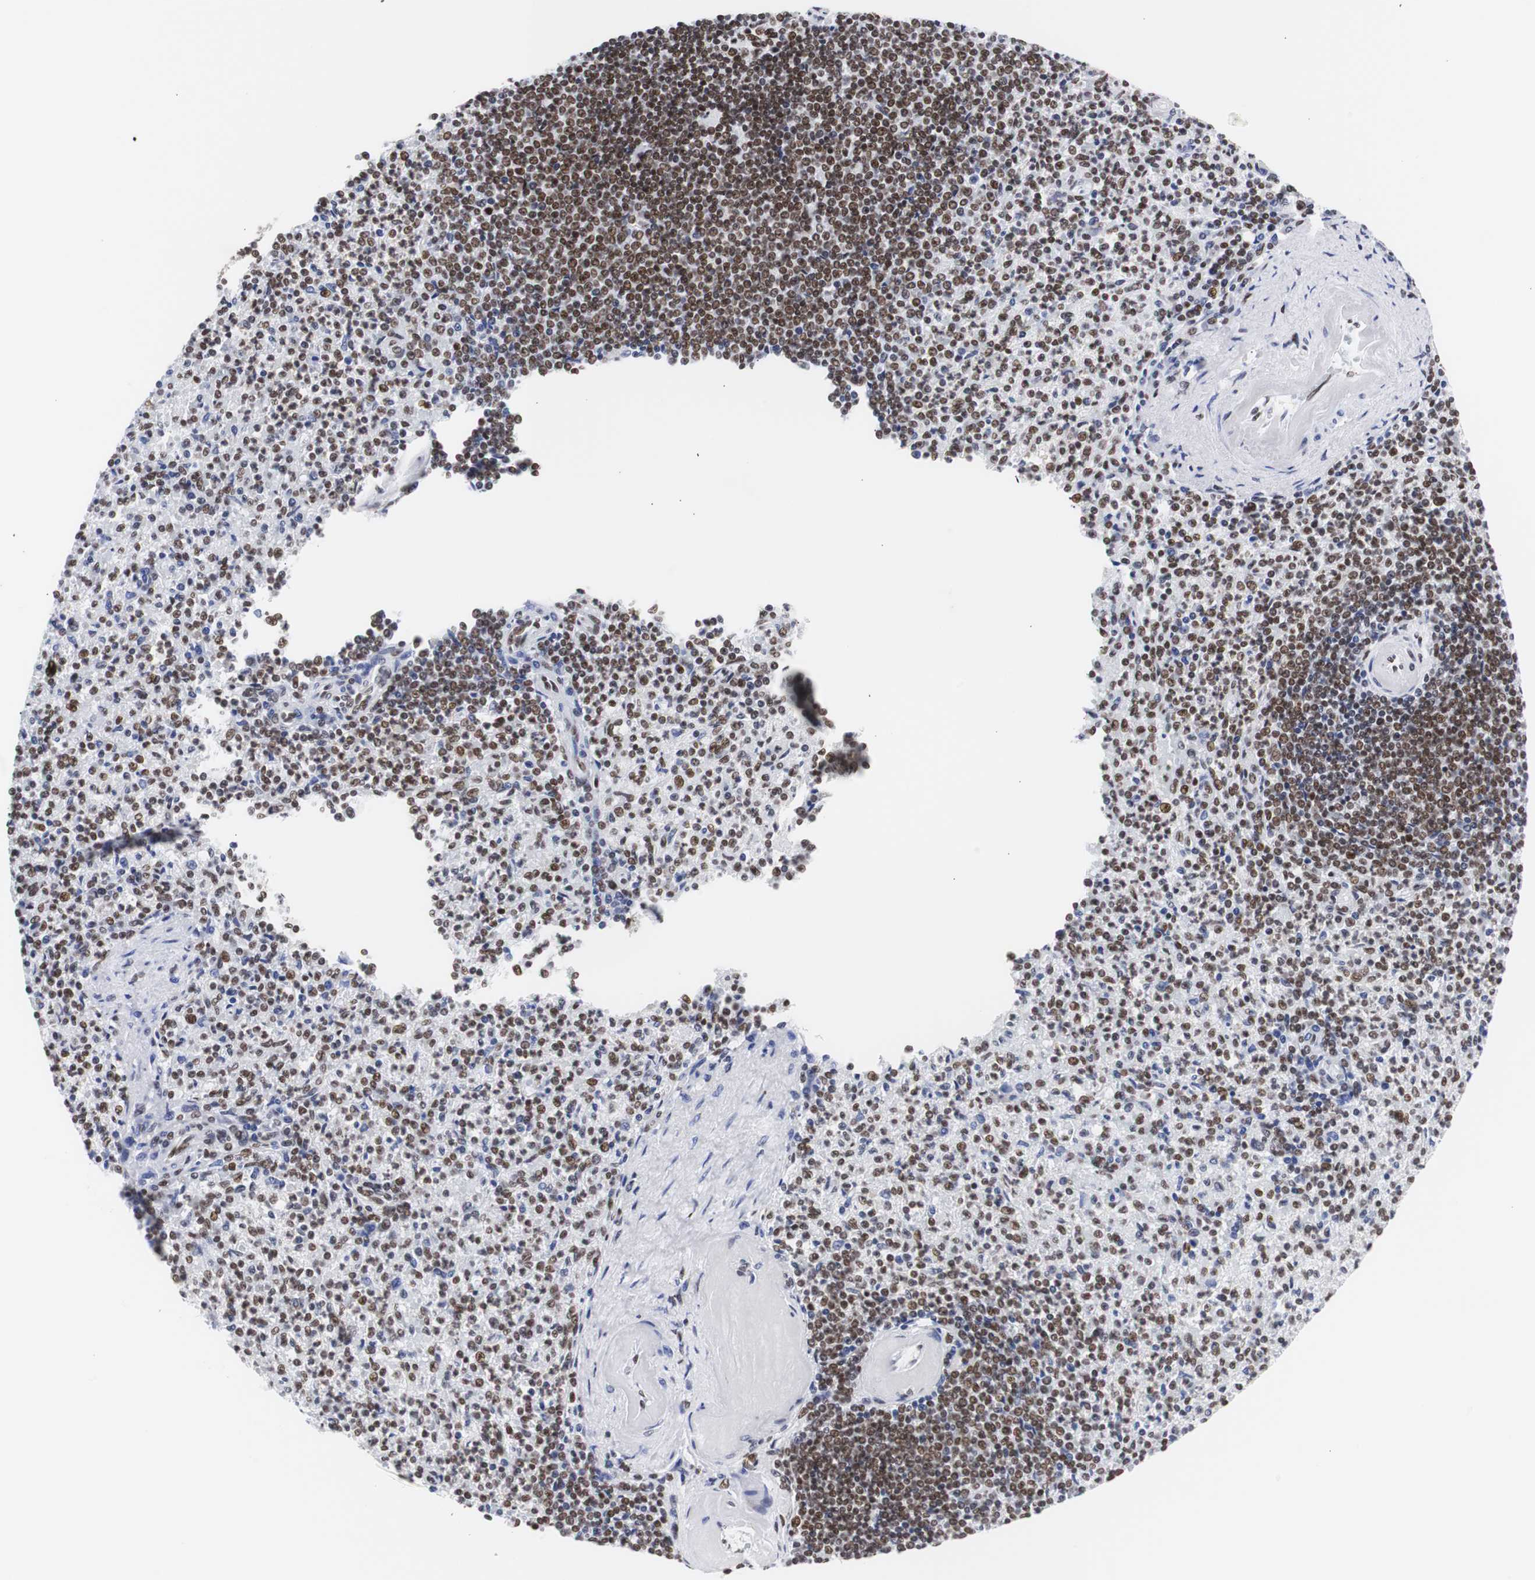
{"staining": {"intensity": "strong", "quantity": "25%-75%", "location": "nuclear"}, "tissue": "spleen", "cell_type": "Cells in red pulp", "image_type": "normal", "snomed": [{"axis": "morphology", "description": "Normal tissue, NOS"}, {"axis": "topography", "description": "Spleen"}], "caption": "Cells in red pulp display high levels of strong nuclear positivity in about 25%-75% of cells in benign spleen.", "gene": "HNRNPH2", "patient": {"sex": "female", "age": 74}}